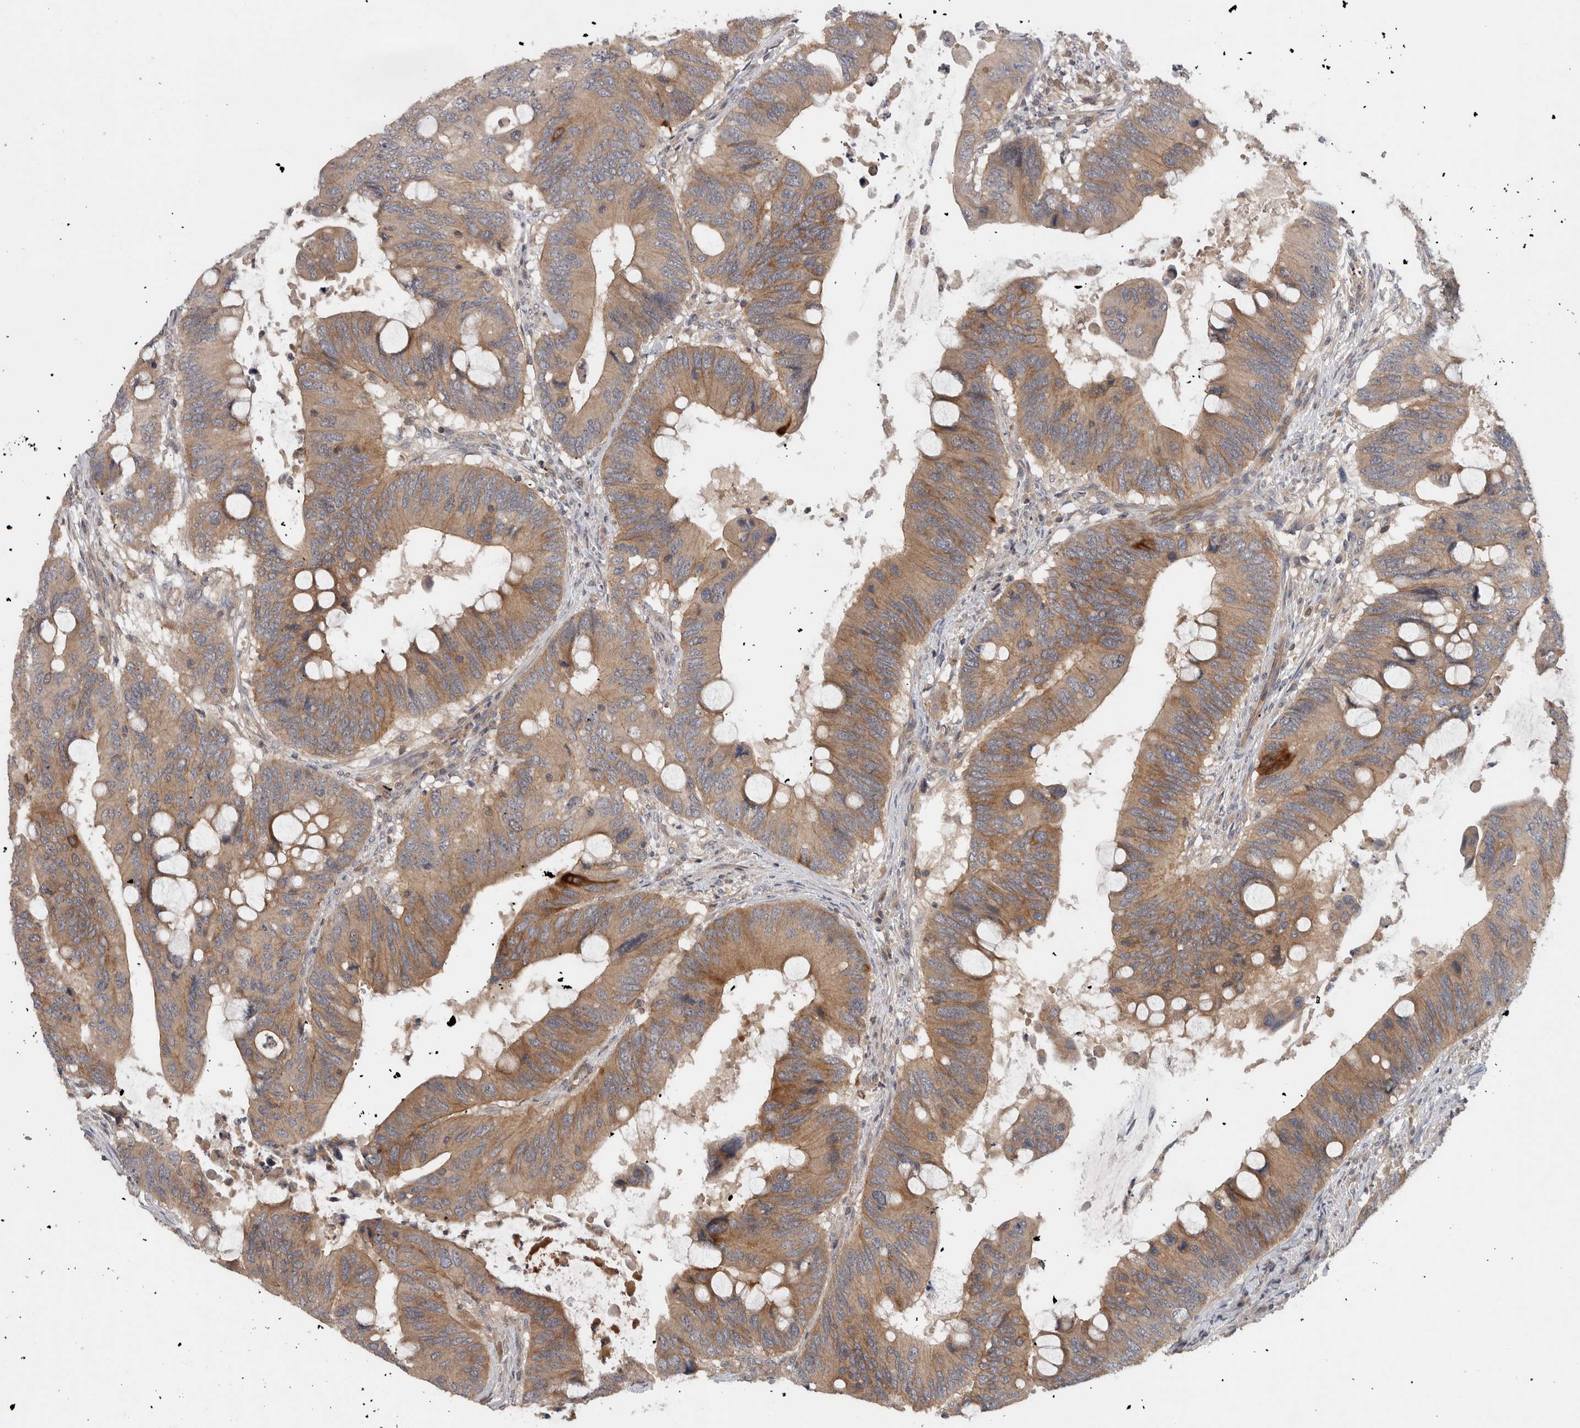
{"staining": {"intensity": "moderate", "quantity": ">75%", "location": "cytoplasmic/membranous"}, "tissue": "colorectal cancer", "cell_type": "Tumor cells", "image_type": "cancer", "snomed": [{"axis": "morphology", "description": "Adenocarcinoma, NOS"}, {"axis": "topography", "description": "Colon"}], "caption": "Protein staining exhibits moderate cytoplasmic/membranous expression in about >75% of tumor cells in colorectal cancer. Using DAB (3,3'-diaminobenzidine) (brown) and hematoxylin (blue) stains, captured at high magnification using brightfield microscopy.", "gene": "SCARA5", "patient": {"sex": "male", "age": 71}}